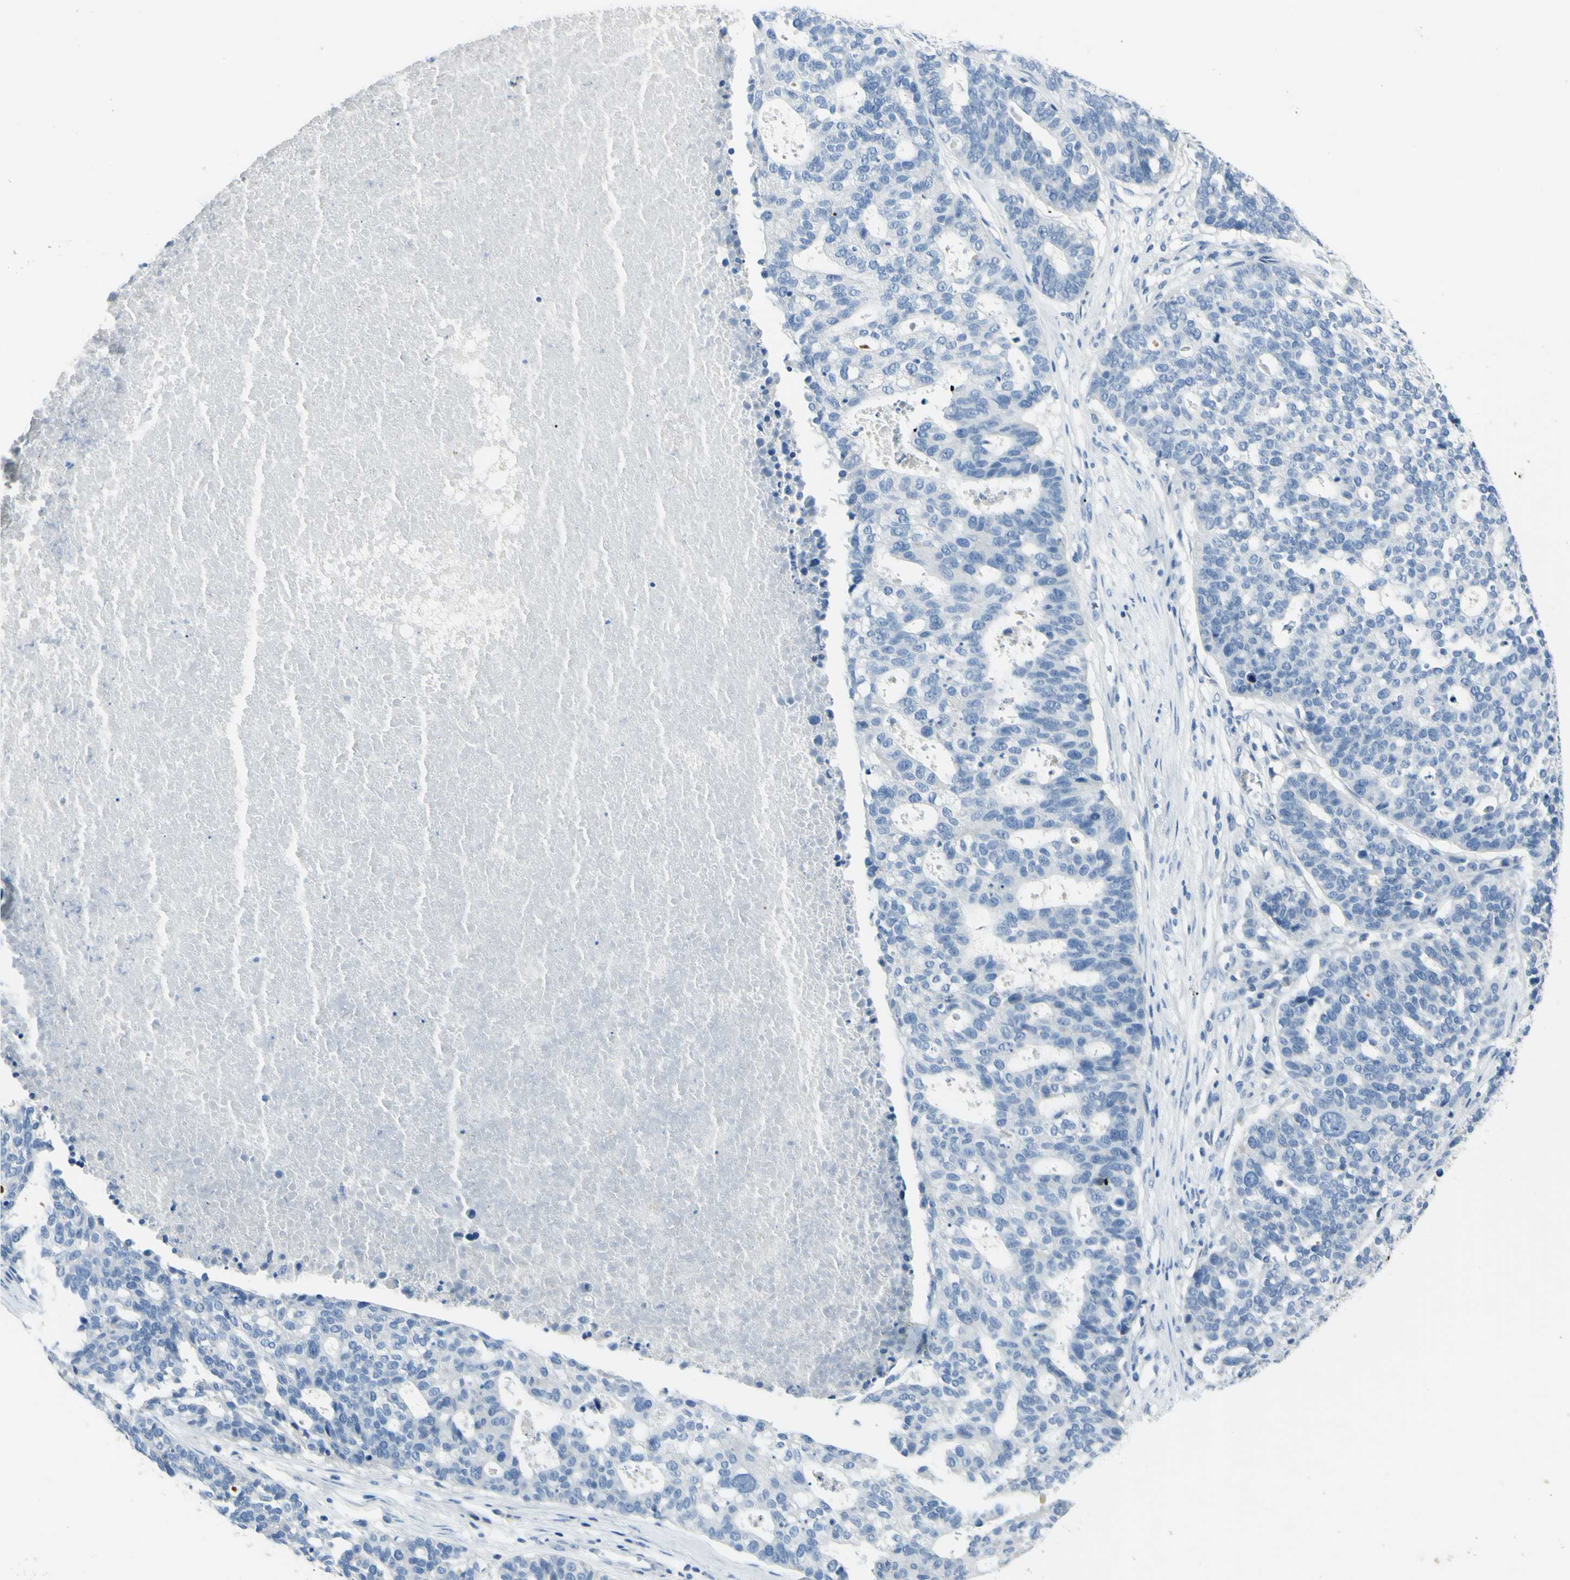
{"staining": {"intensity": "negative", "quantity": "none", "location": "none"}, "tissue": "ovarian cancer", "cell_type": "Tumor cells", "image_type": "cancer", "snomed": [{"axis": "morphology", "description": "Cystadenocarcinoma, serous, NOS"}, {"axis": "topography", "description": "Ovary"}], "caption": "Tumor cells are negative for brown protein staining in ovarian cancer. (DAB immunohistochemistry (IHC), high magnification).", "gene": "ZNF557", "patient": {"sex": "female", "age": 59}}